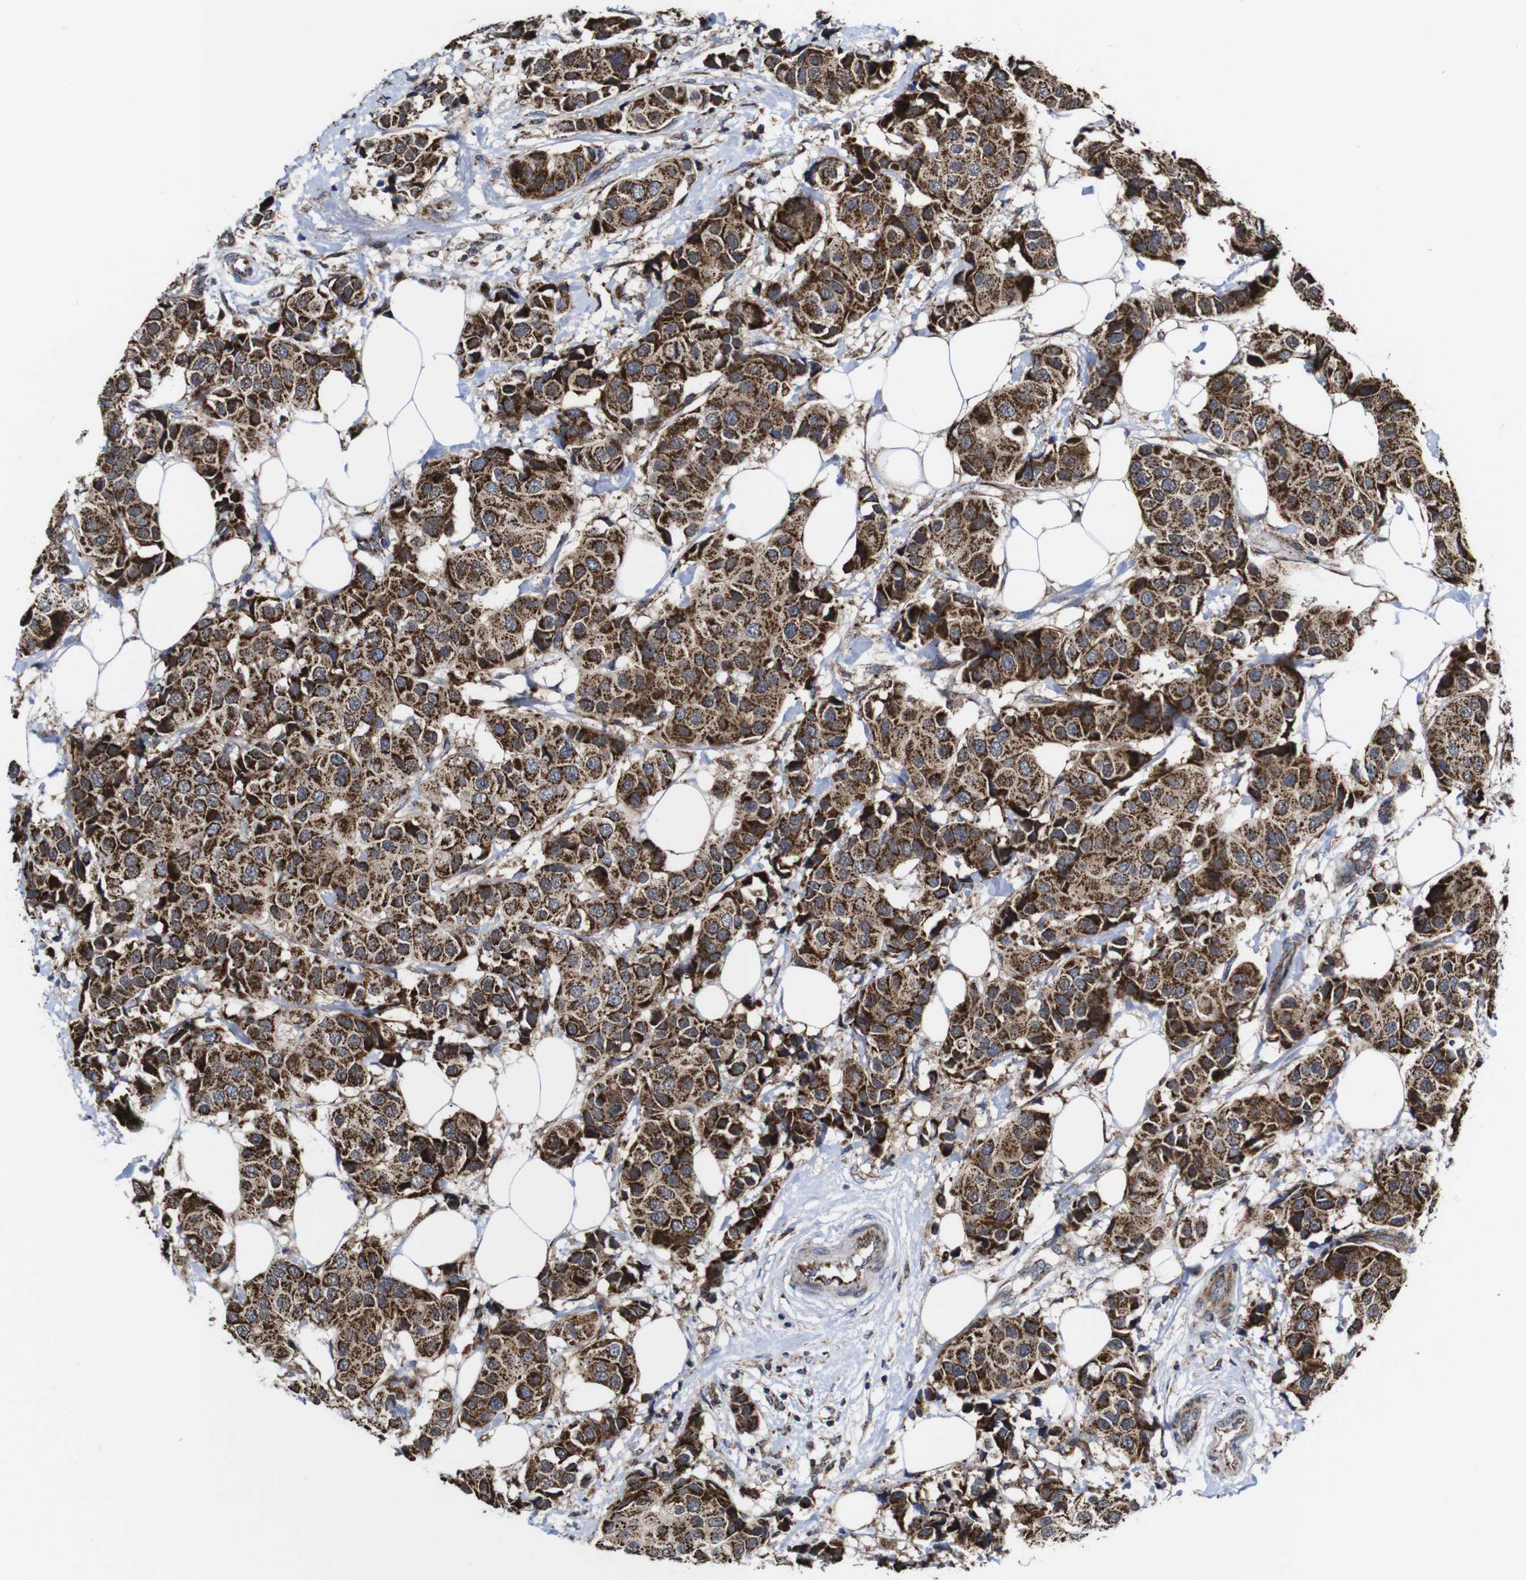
{"staining": {"intensity": "moderate", "quantity": ">75%", "location": "cytoplasmic/membranous"}, "tissue": "breast cancer", "cell_type": "Tumor cells", "image_type": "cancer", "snomed": [{"axis": "morphology", "description": "Normal tissue, NOS"}, {"axis": "morphology", "description": "Duct carcinoma"}, {"axis": "topography", "description": "Breast"}], "caption": "The immunohistochemical stain shows moderate cytoplasmic/membranous positivity in tumor cells of invasive ductal carcinoma (breast) tissue.", "gene": "C17orf80", "patient": {"sex": "female", "age": 39}}